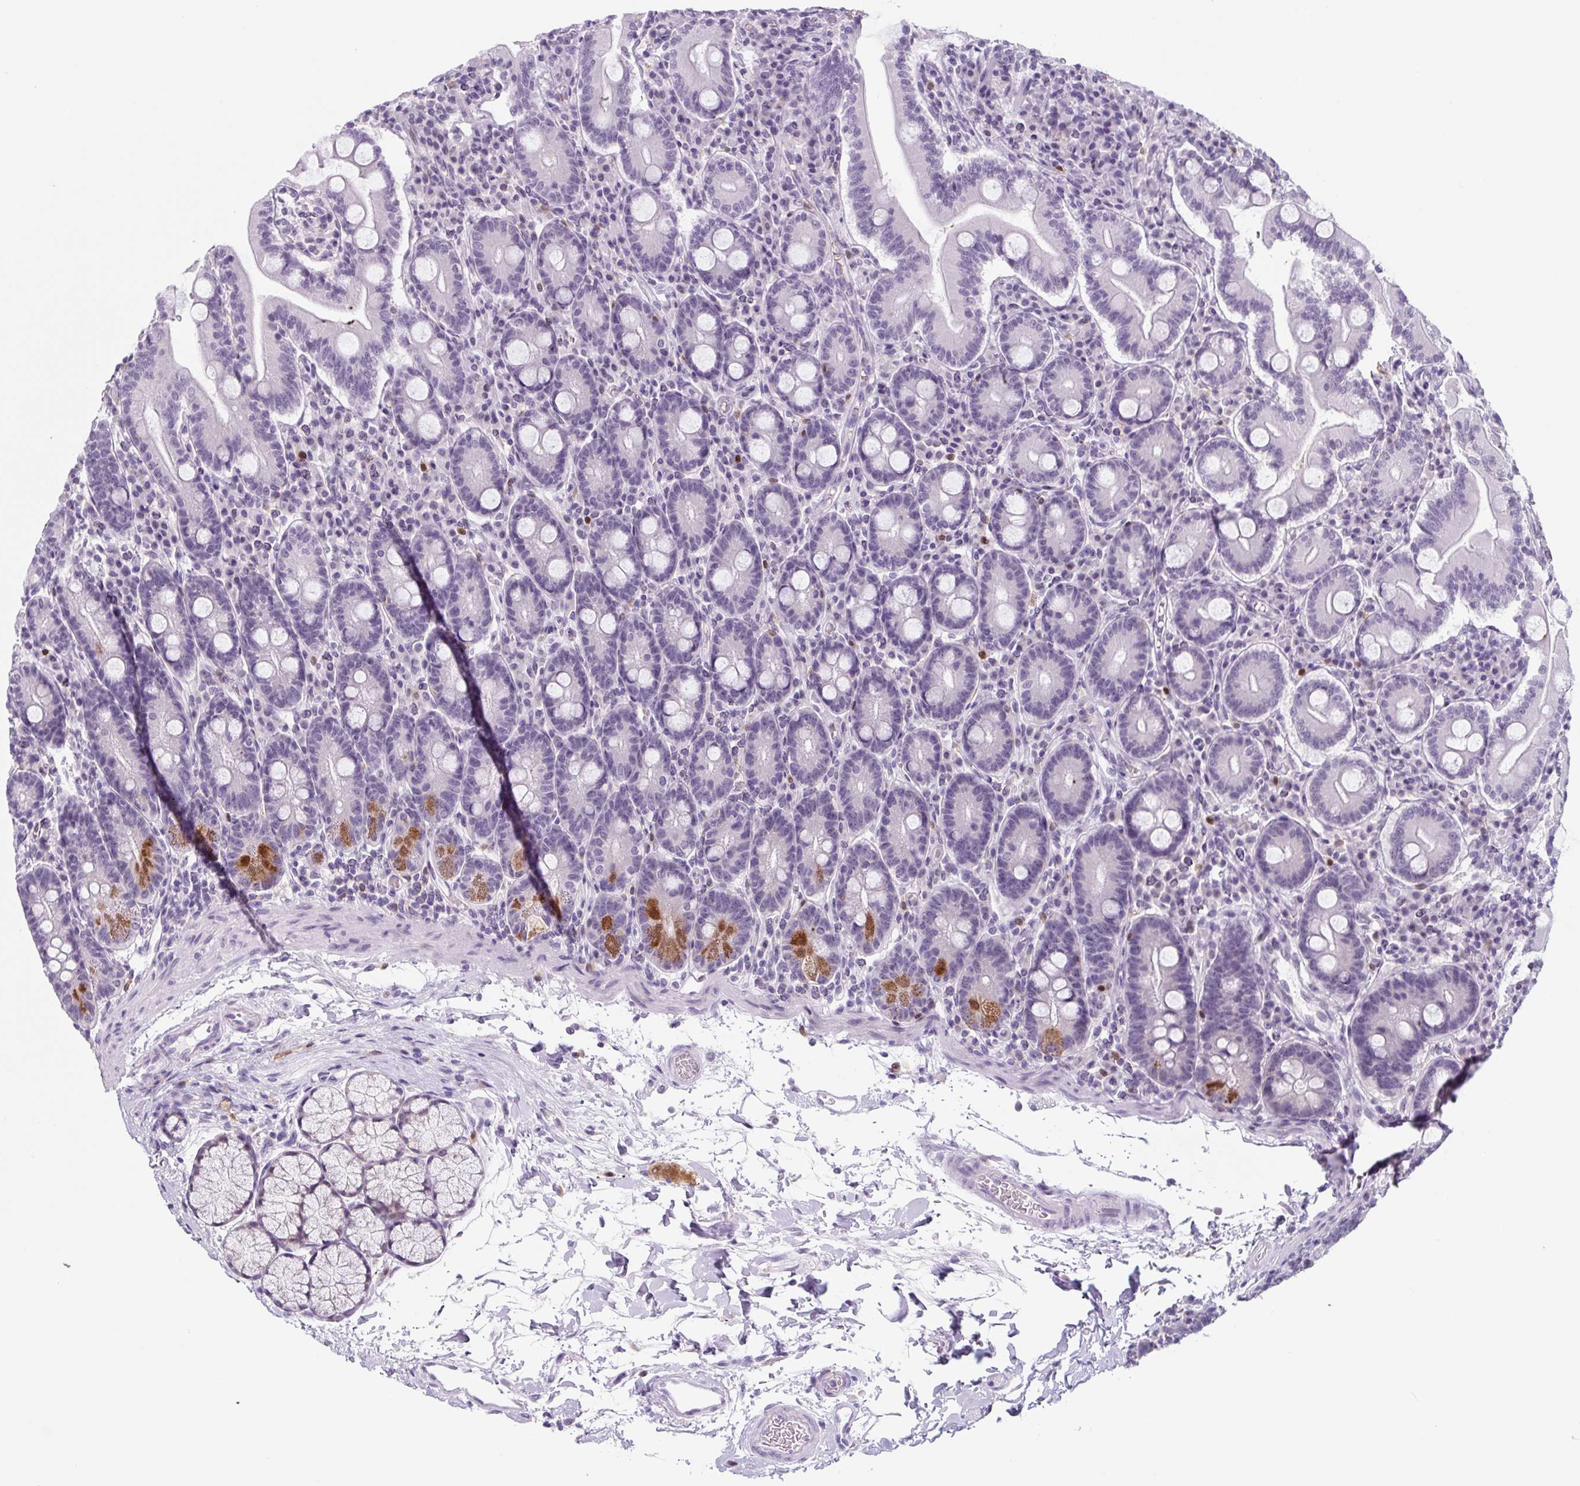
{"staining": {"intensity": "strong", "quantity": "<25%", "location": "cytoplasmic/membranous"}, "tissue": "duodenum", "cell_type": "Glandular cells", "image_type": "normal", "snomed": [{"axis": "morphology", "description": "Normal tissue, NOS"}, {"axis": "topography", "description": "Duodenum"}], "caption": "The photomicrograph reveals immunohistochemical staining of normal duodenum. There is strong cytoplasmic/membranous staining is identified in approximately <25% of glandular cells.", "gene": "TNFRSF8", "patient": {"sex": "male", "age": 35}}